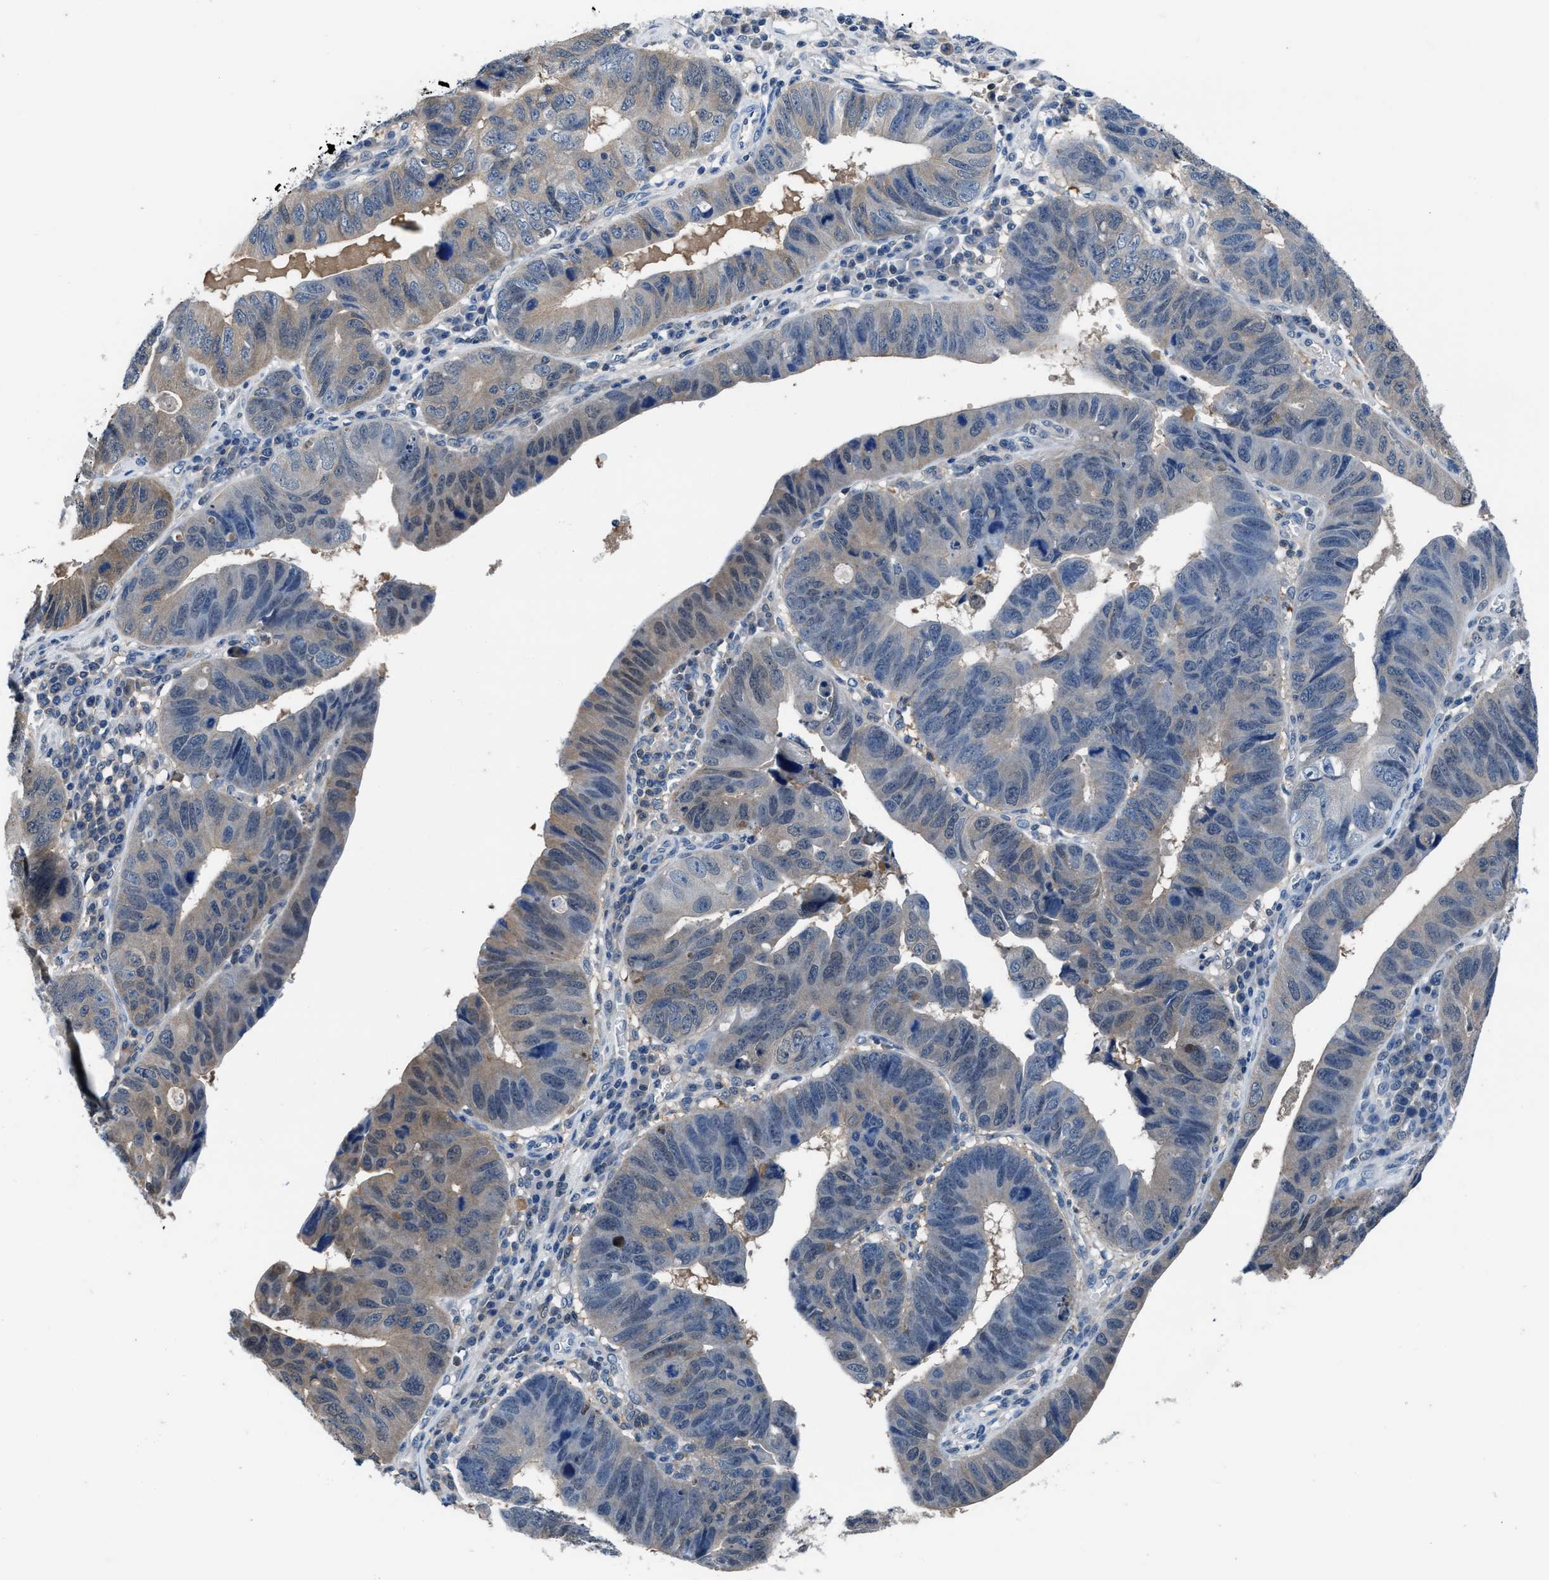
{"staining": {"intensity": "weak", "quantity": "<25%", "location": "cytoplasmic/membranous"}, "tissue": "stomach cancer", "cell_type": "Tumor cells", "image_type": "cancer", "snomed": [{"axis": "morphology", "description": "Adenocarcinoma, NOS"}, {"axis": "topography", "description": "Stomach"}], "caption": "This micrograph is of stomach cancer (adenocarcinoma) stained with immunohistochemistry to label a protein in brown with the nuclei are counter-stained blue. There is no expression in tumor cells.", "gene": "NUDT5", "patient": {"sex": "male", "age": 59}}